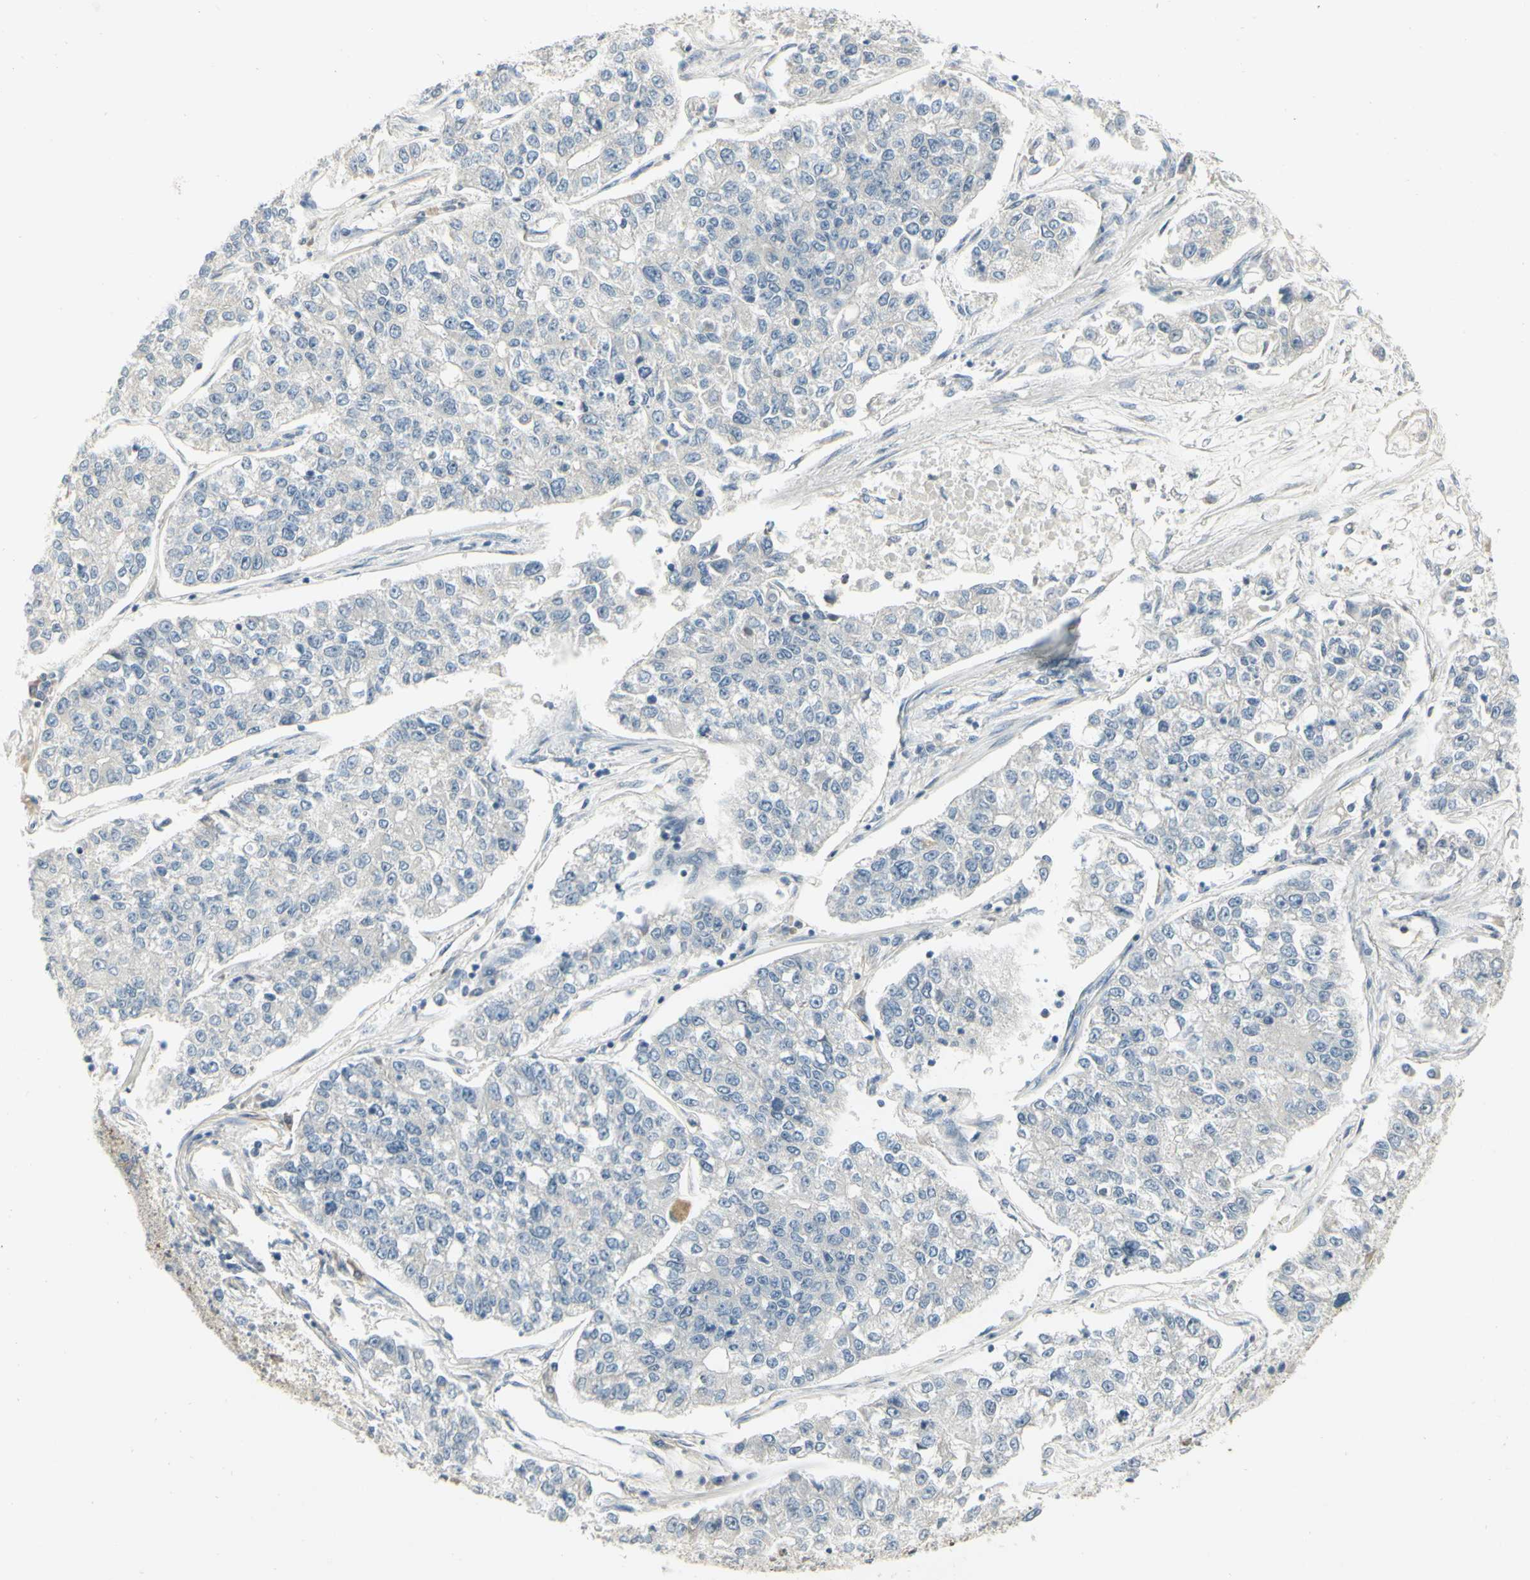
{"staining": {"intensity": "negative", "quantity": "none", "location": "none"}, "tissue": "lung cancer", "cell_type": "Tumor cells", "image_type": "cancer", "snomed": [{"axis": "morphology", "description": "Adenocarcinoma, NOS"}, {"axis": "topography", "description": "Lung"}], "caption": "Lung cancer (adenocarcinoma) stained for a protein using immunohistochemistry shows no staining tumor cells.", "gene": "CCNB2", "patient": {"sex": "male", "age": 49}}